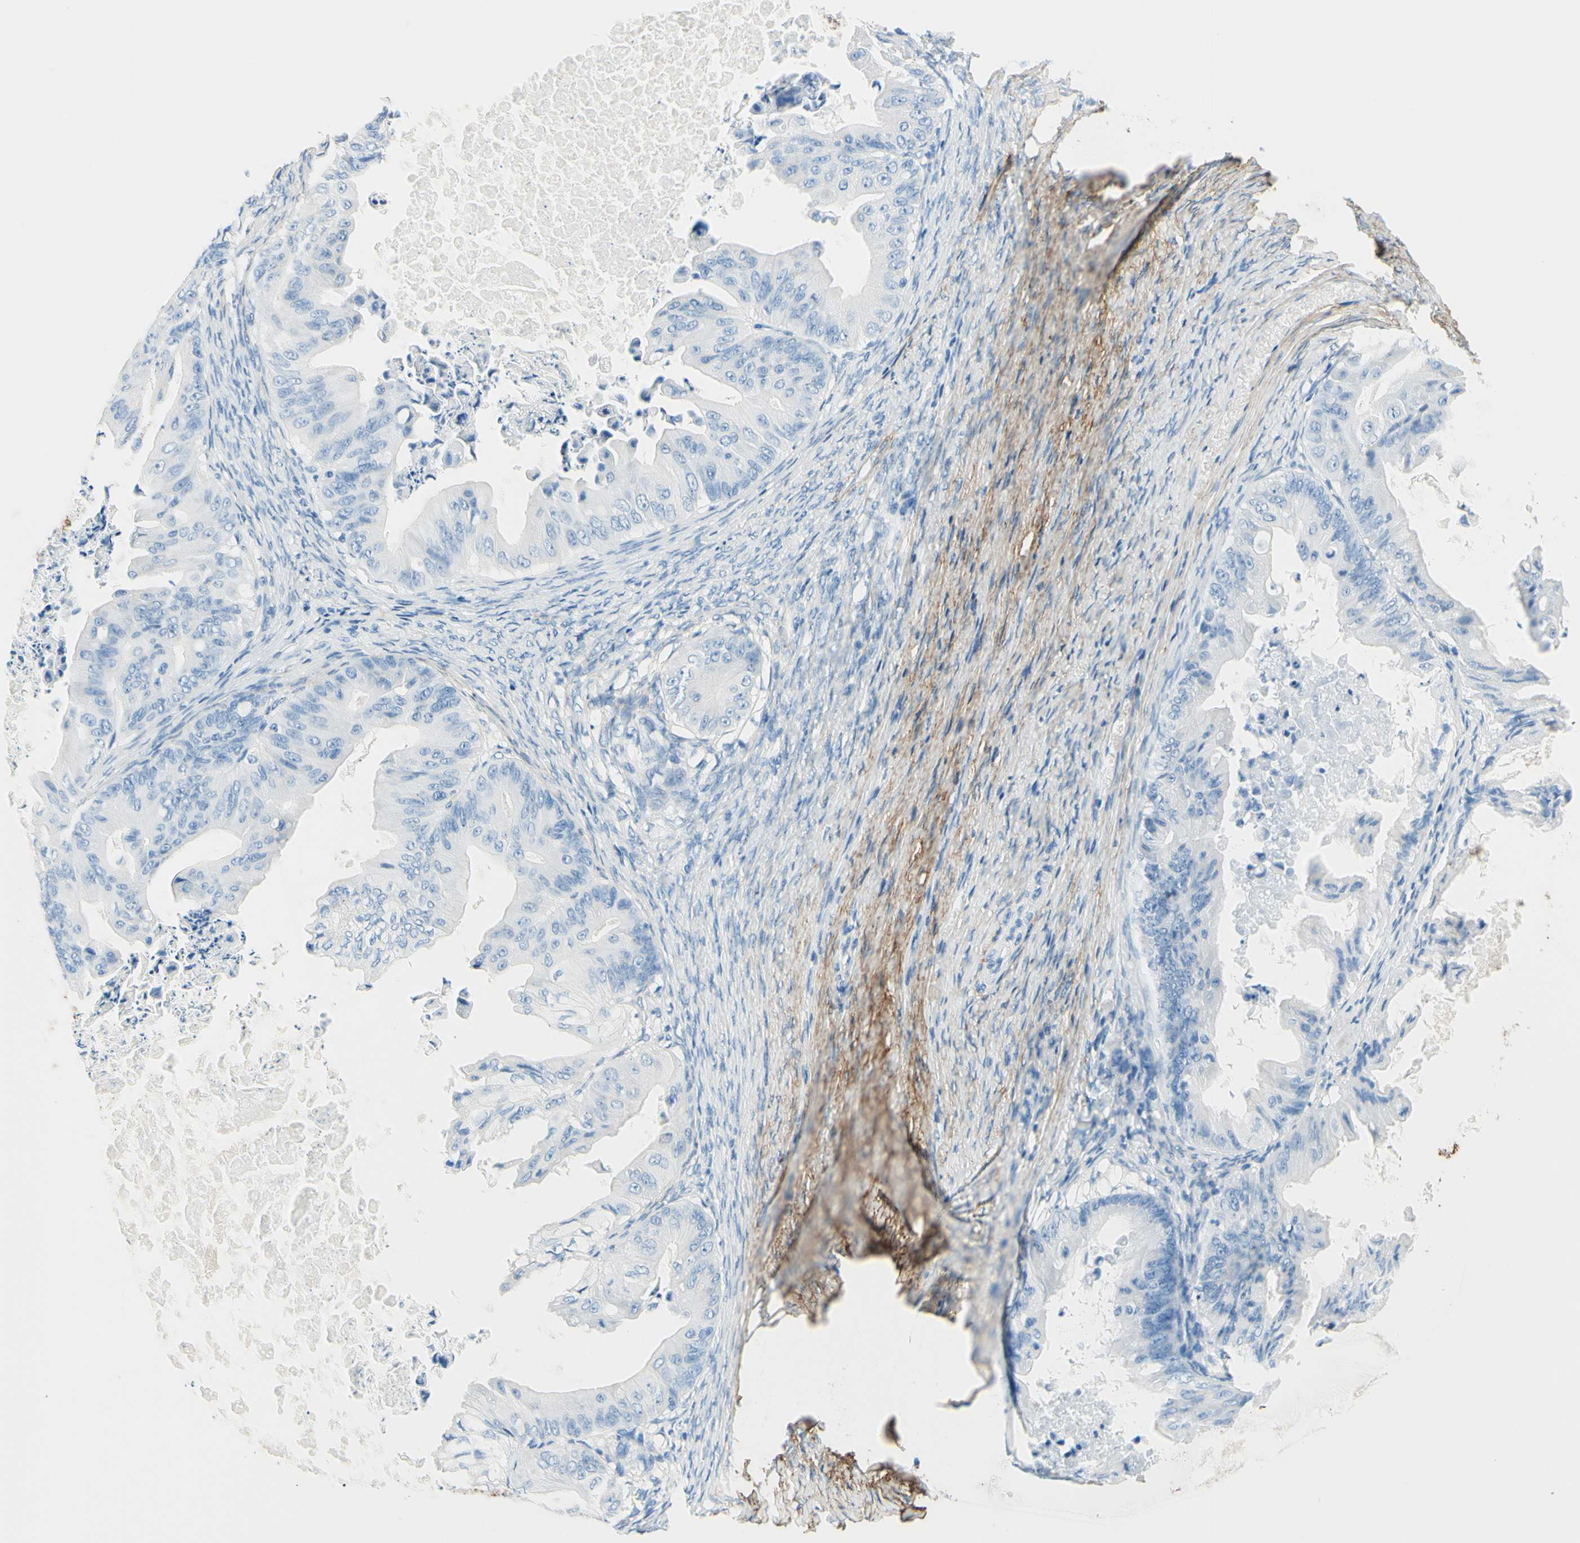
{"staining": {"intensity": "negative", "quantity": "none", "location": "none"}, "tissue": "ovarian cancer", "cell_type": "Tumor cells", "image_type": "cancer", "snomed": [{"axis": "morphology", "description": "Cystadenocarcinoma, mucinous, NOS"}, {"axis": "topography", "description": "Ovary"}], "caption": "High power microscopy image of an immunohistochemistry micrograph of ovarian cancer, revealing no significant staining in tumor cells. (Immunohistochemistry, brightfield microscopy, high magnification).", "gene": "MFAP5", "patient": {"sex": "female", "age": 37}}